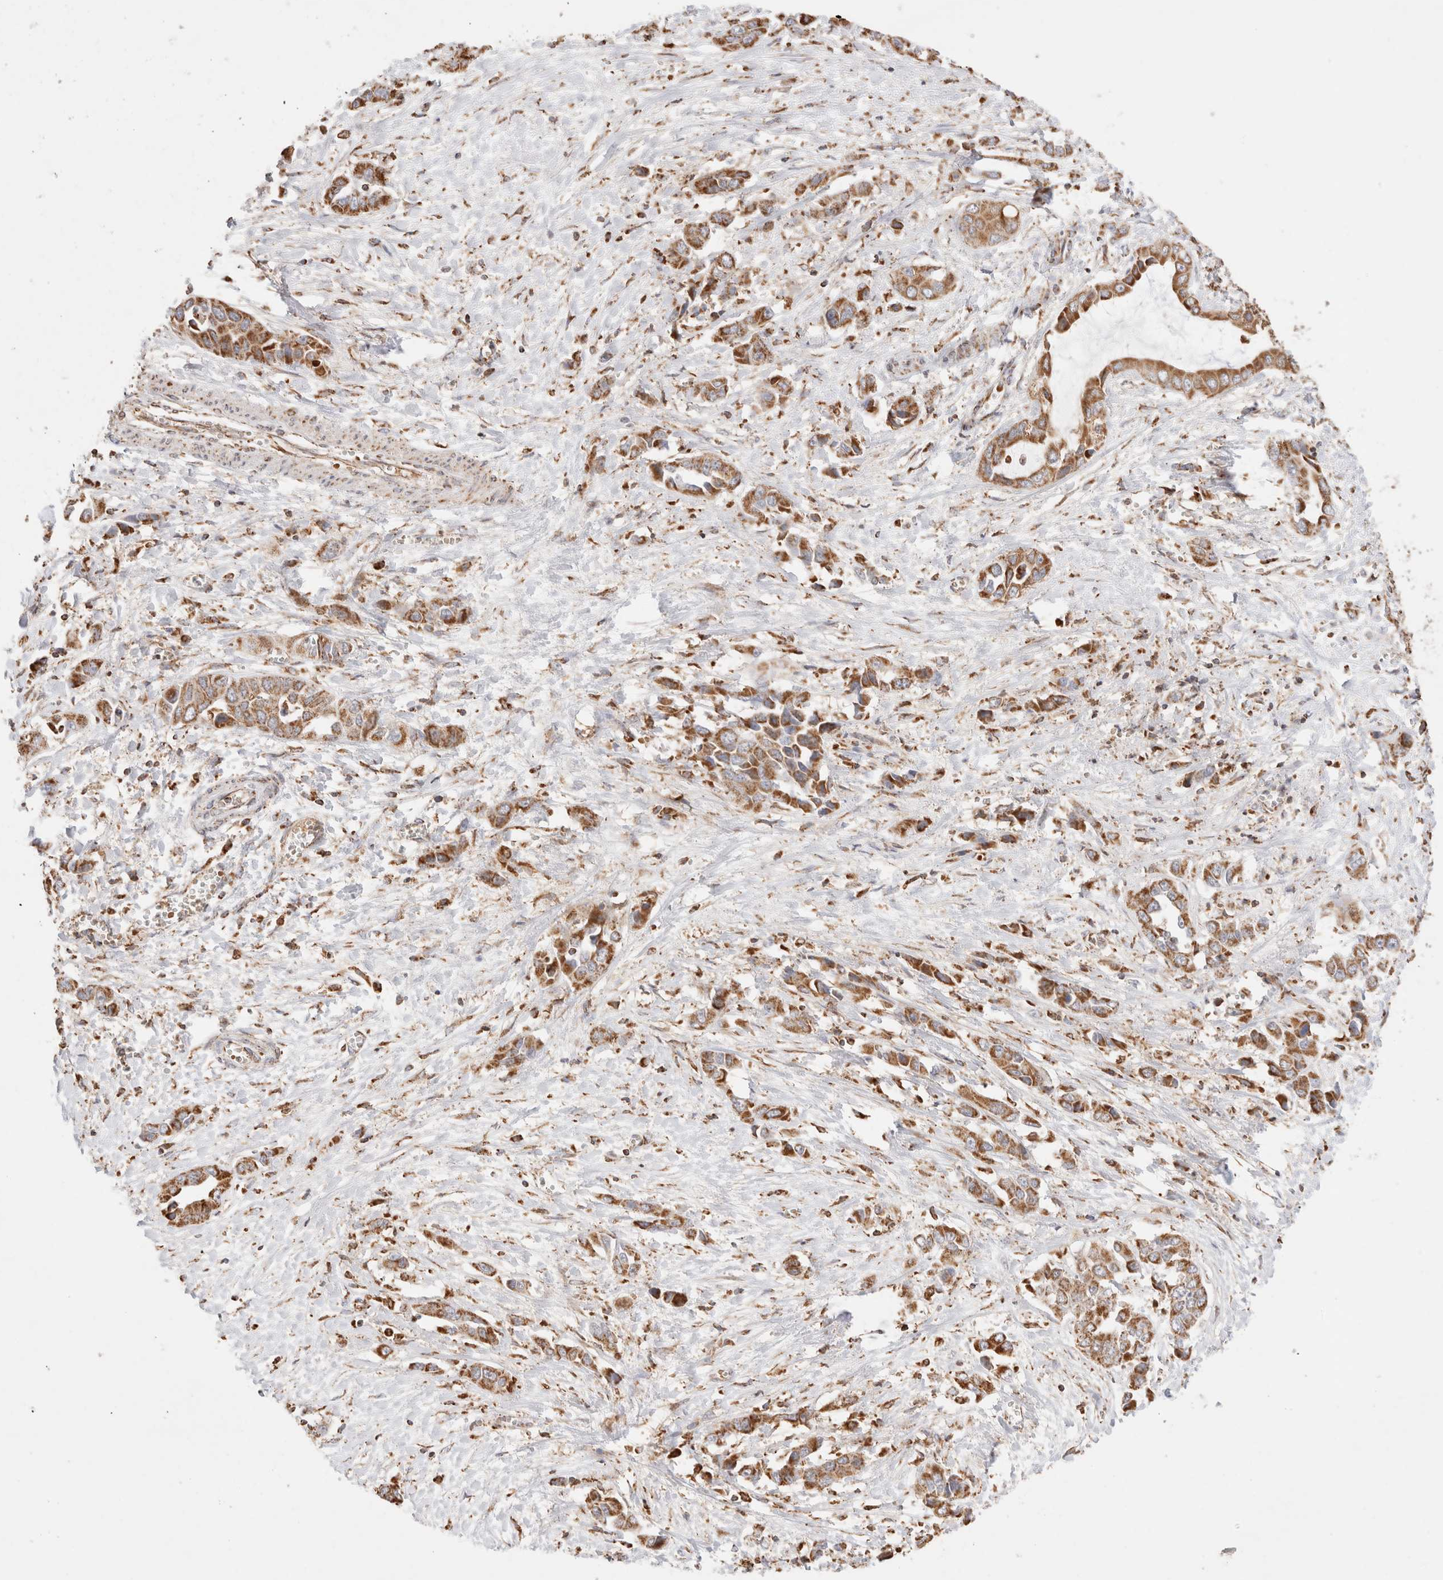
{"staining": {"intensity": "moderate", "quantity": ">75%", "location": "cytoplasmic/membranous"}, "tissue": "liver cancer", "cell_type": "Tumor cells", "image_type": "cancer", "snomed": [{"axis": "morphology", "description": "Cholangiocarcinoma"}, {"axis": "topography", "description": "Liver"}], "caption": "Brown immunohistochemical staining in liver cancer (cholangiocarcinoma) displays moderate cytoplasmic/membranous positivity in approximately >75% of tumor cells.", "gene": "TMPPE", "patient": {"sex": "female", "age": 52}}